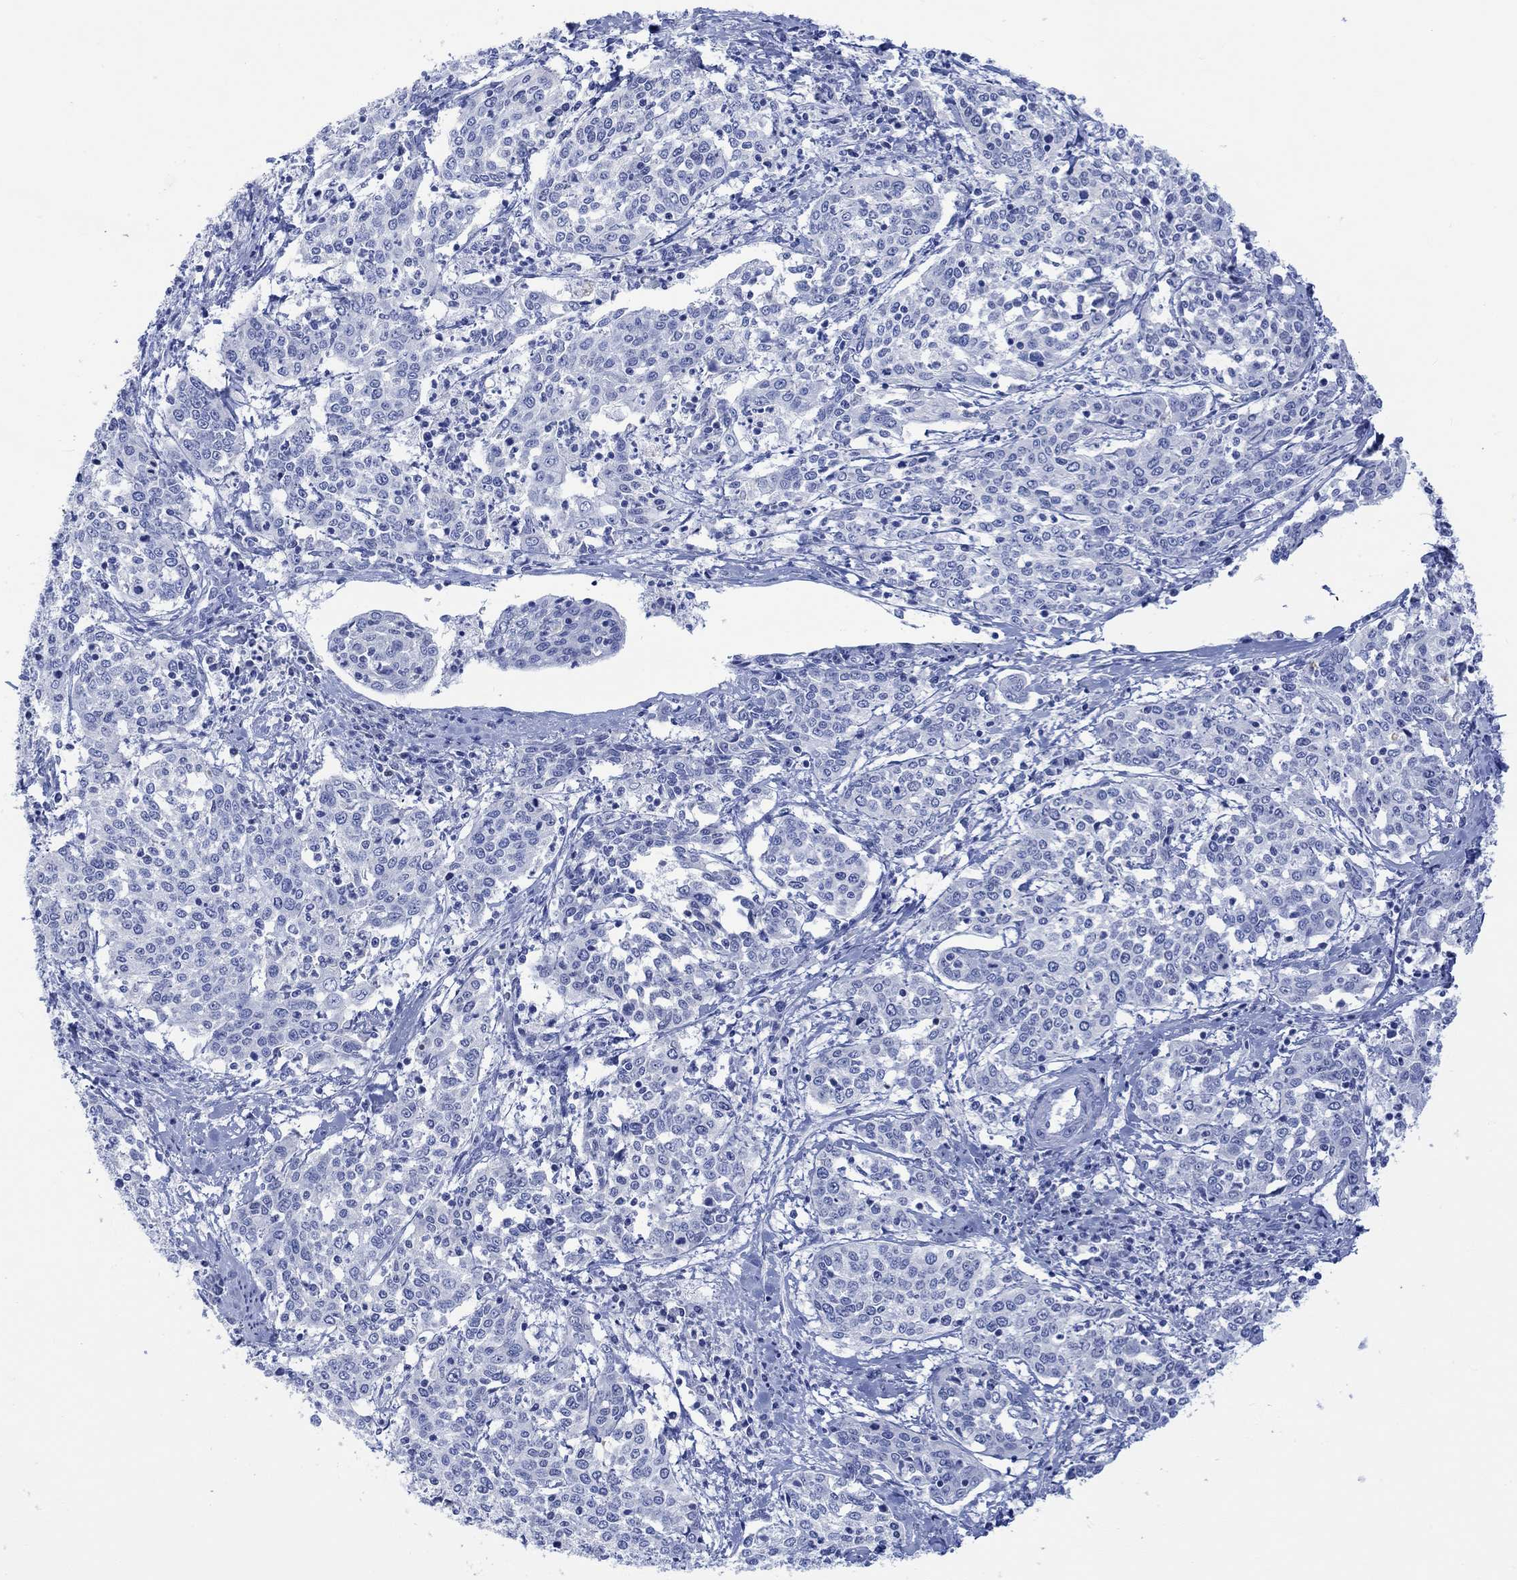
{"staining": {"intensity": "negative", "quantity": "none", "location": "none"}, "tissue": "cervical cancer", "cell_type": "Tumor cells", "image_type": "cancer", "snomed": [{"axis": "morphology", "description": "Squamous cell carcinoma, NOS"}, {"axis": "topography", "description": "Cervix"}], "caption": "Tumor cells are negative for brown protein staining in cervical cancer (squamous cell carcinoma).", "gene": "CALCA", "patient": {"sex": "female", "age": 41}}